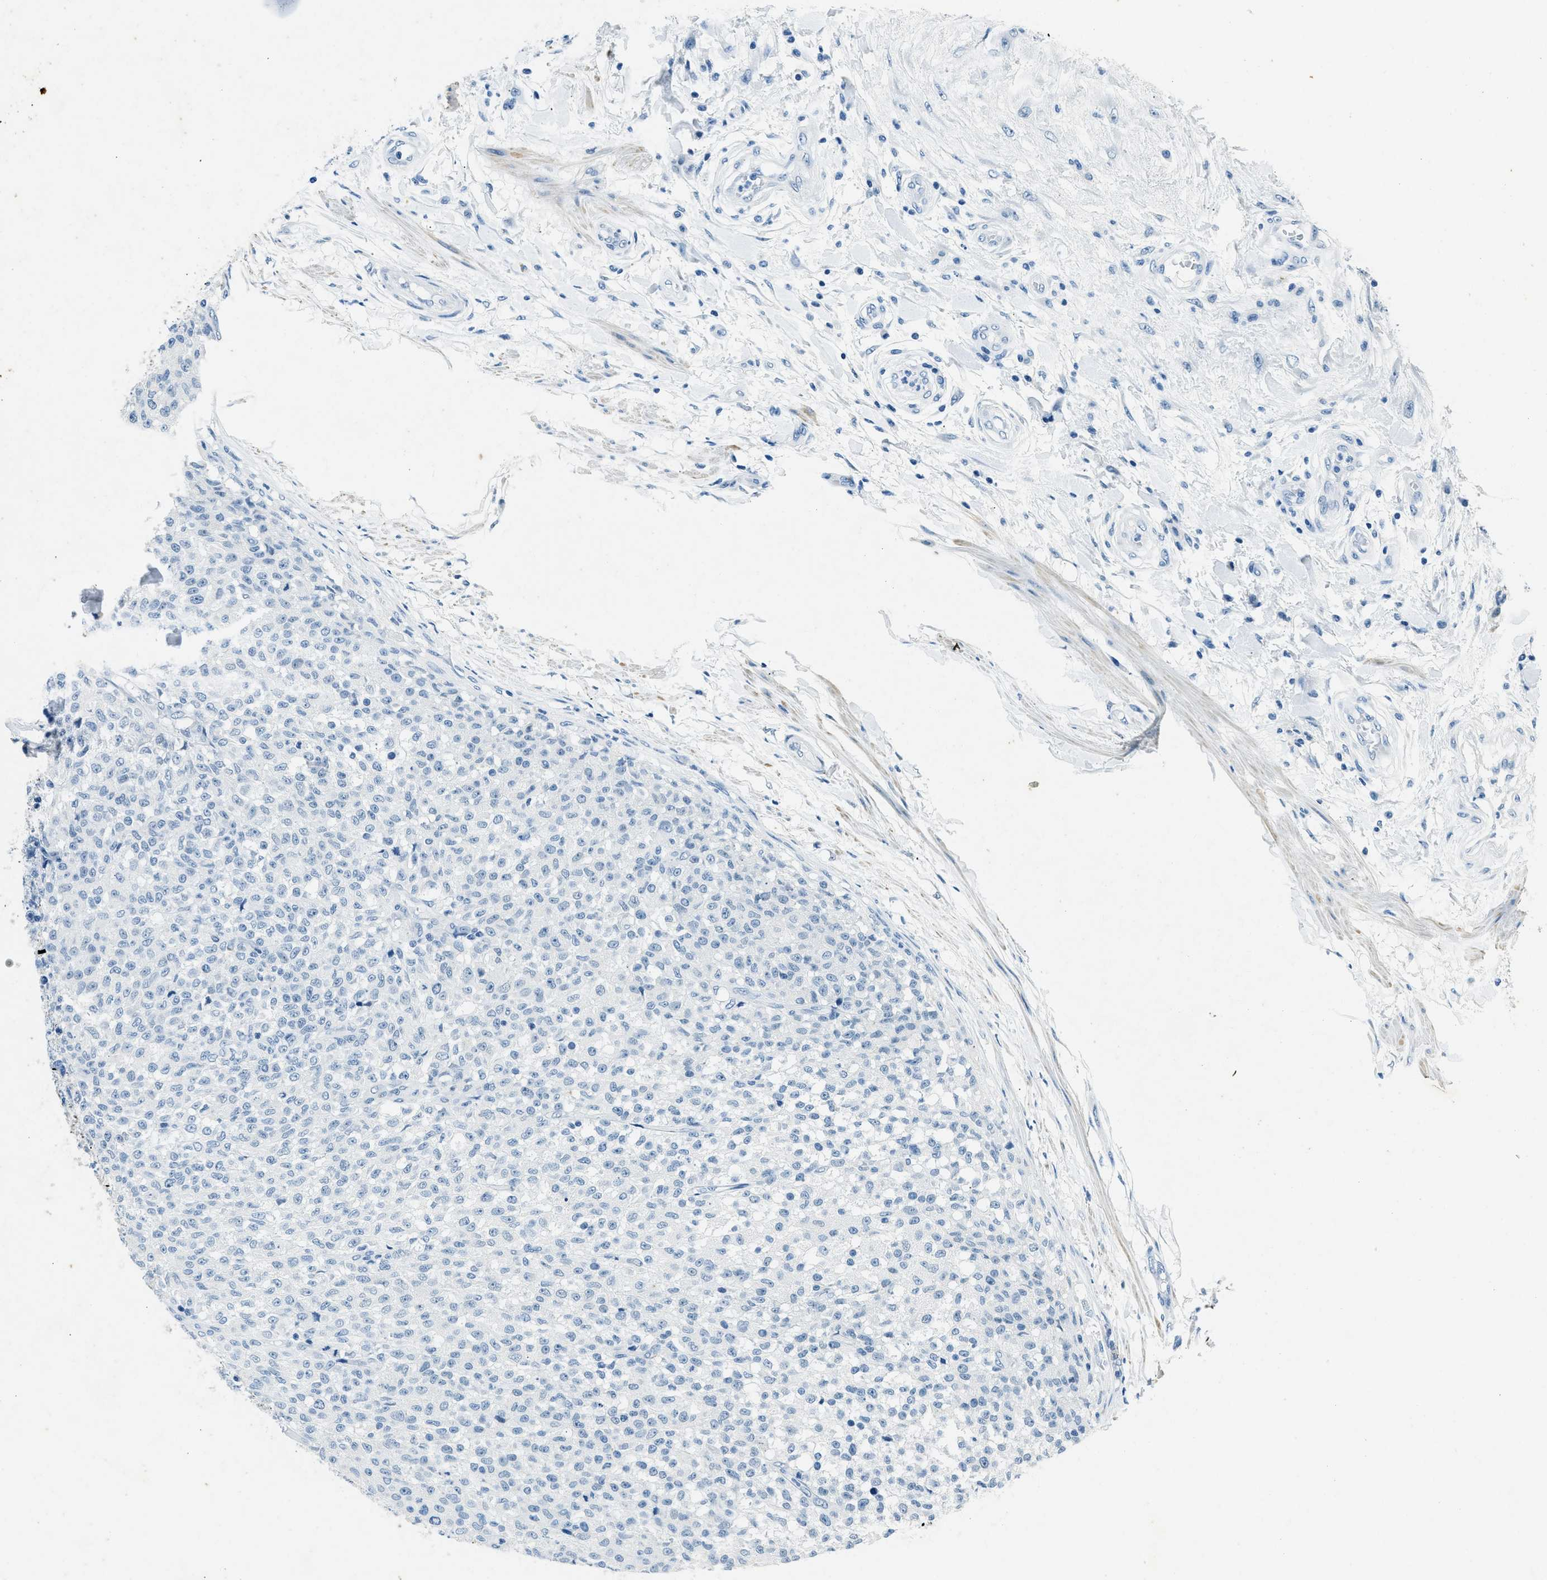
{"staining": {"intensity": "negative", "quantity": "none", "location": "none"}, "tissue": "testis cancer", "cell_type": "Tumor cells", "image_type": "cancer", "snomed": [{"axis": "morphology", "description": "Seminoma, NOS"}, {"axis": "topography", "description": "Testis"}], "caption": "An immunohistochemistry image of testis cancer is shown. There is no staining in tumor cells of testis cancer.", "gene": "CFAP20", "patient": {"sex": "male", "age": 59}}